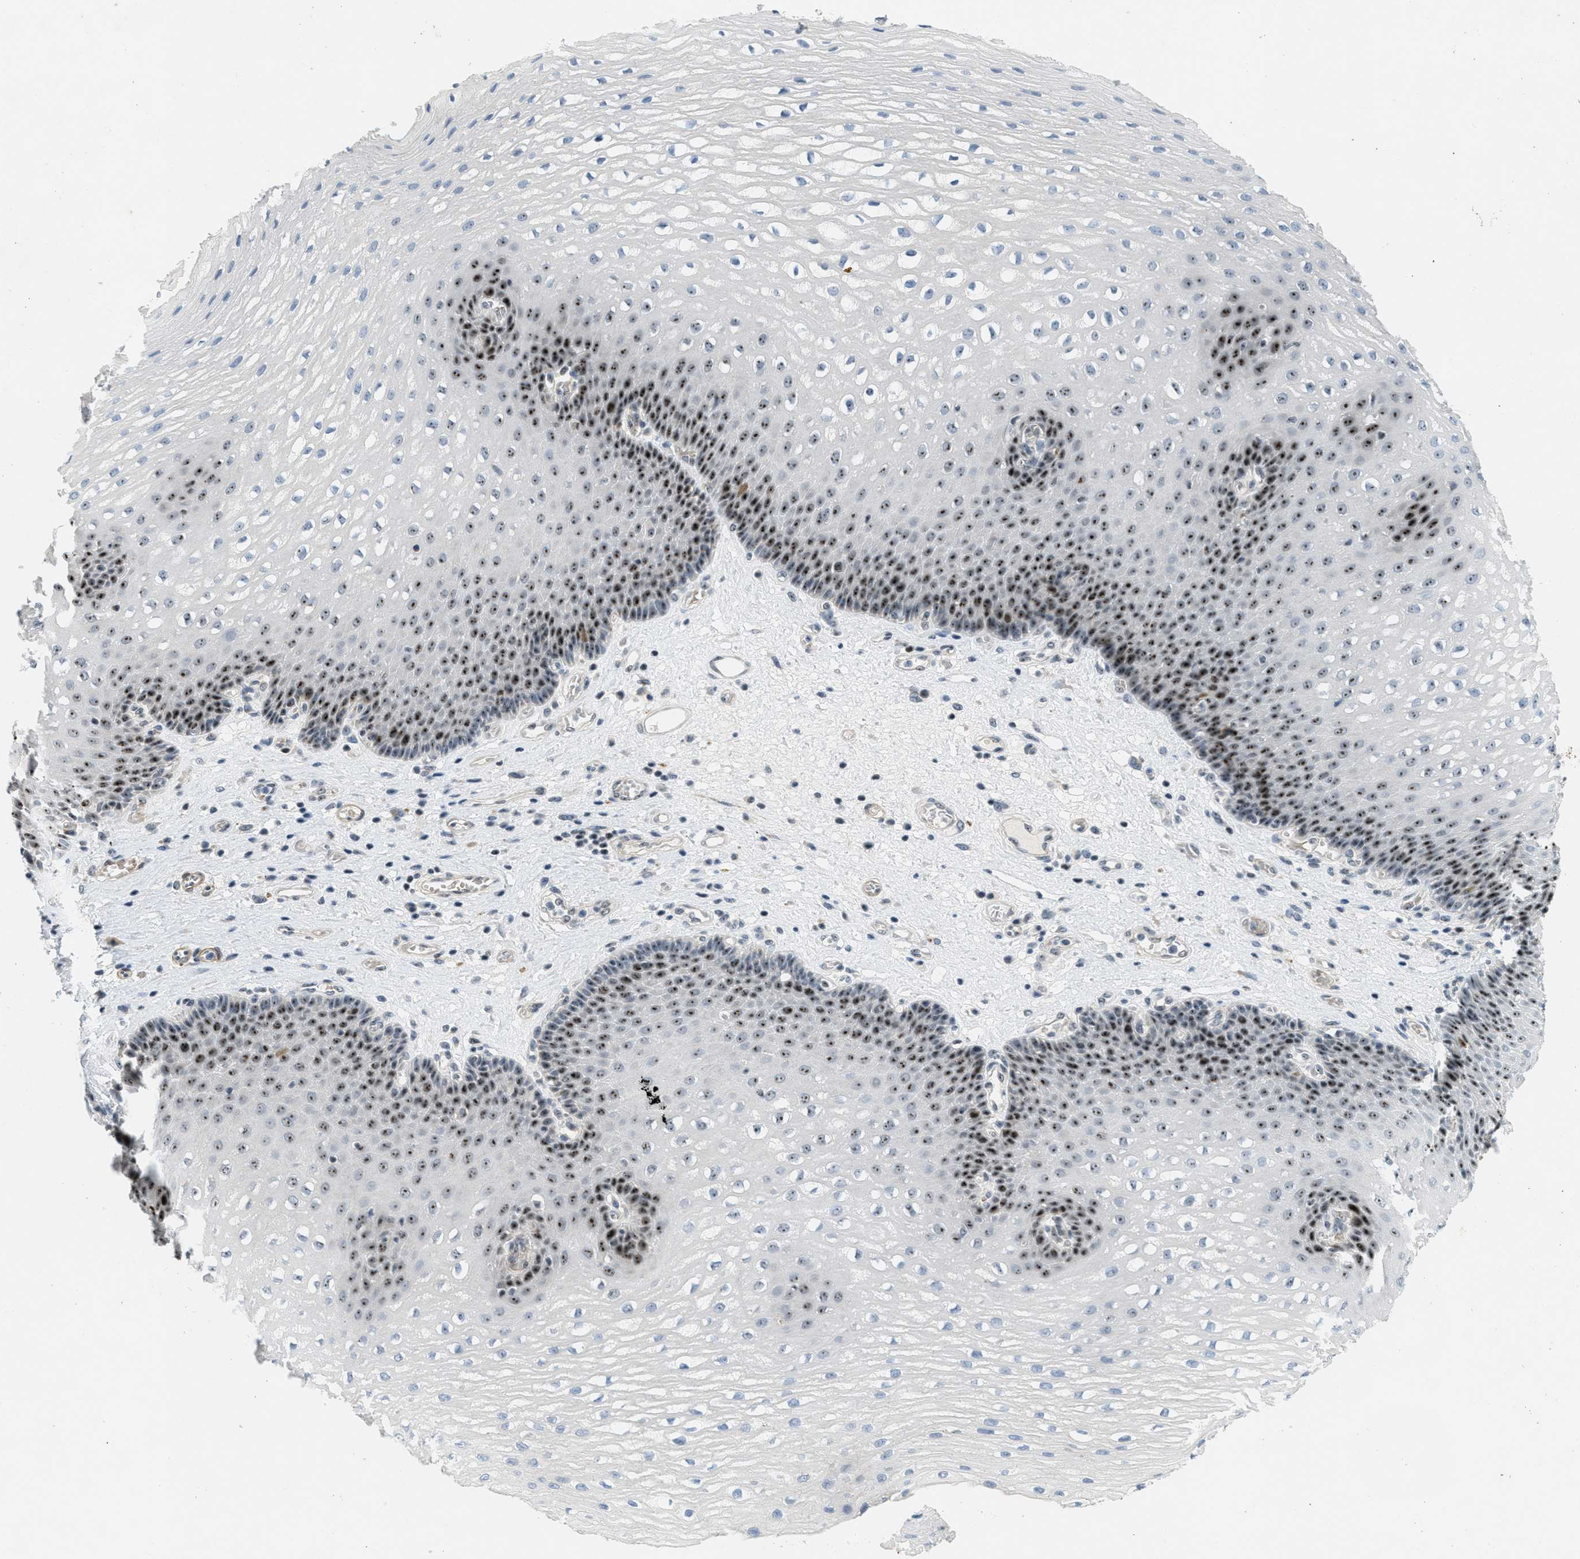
{"staining": {"intensity": "strong", "quantity": "25%-75%", "location": "nuclear"}, "tissue": "esophagus", "cell_type": "Squamous epithelial cells", "image_type": "normal", "snomed": [{"axis": "morphology", "description": "Normal tissue, NOS"}, {"axis": "topography", "description": "Esophagus"}], "caption": "The photomicrograph demonstrates staining of normal esophagus, revealing strong nuclear protein positivity (brown color) within squamous epithelial cells. (DAB = brown stain, brightfield microscopy at high magnification).", "gene": "DDX47", "patient": {"sex": "male", "age": 48}}